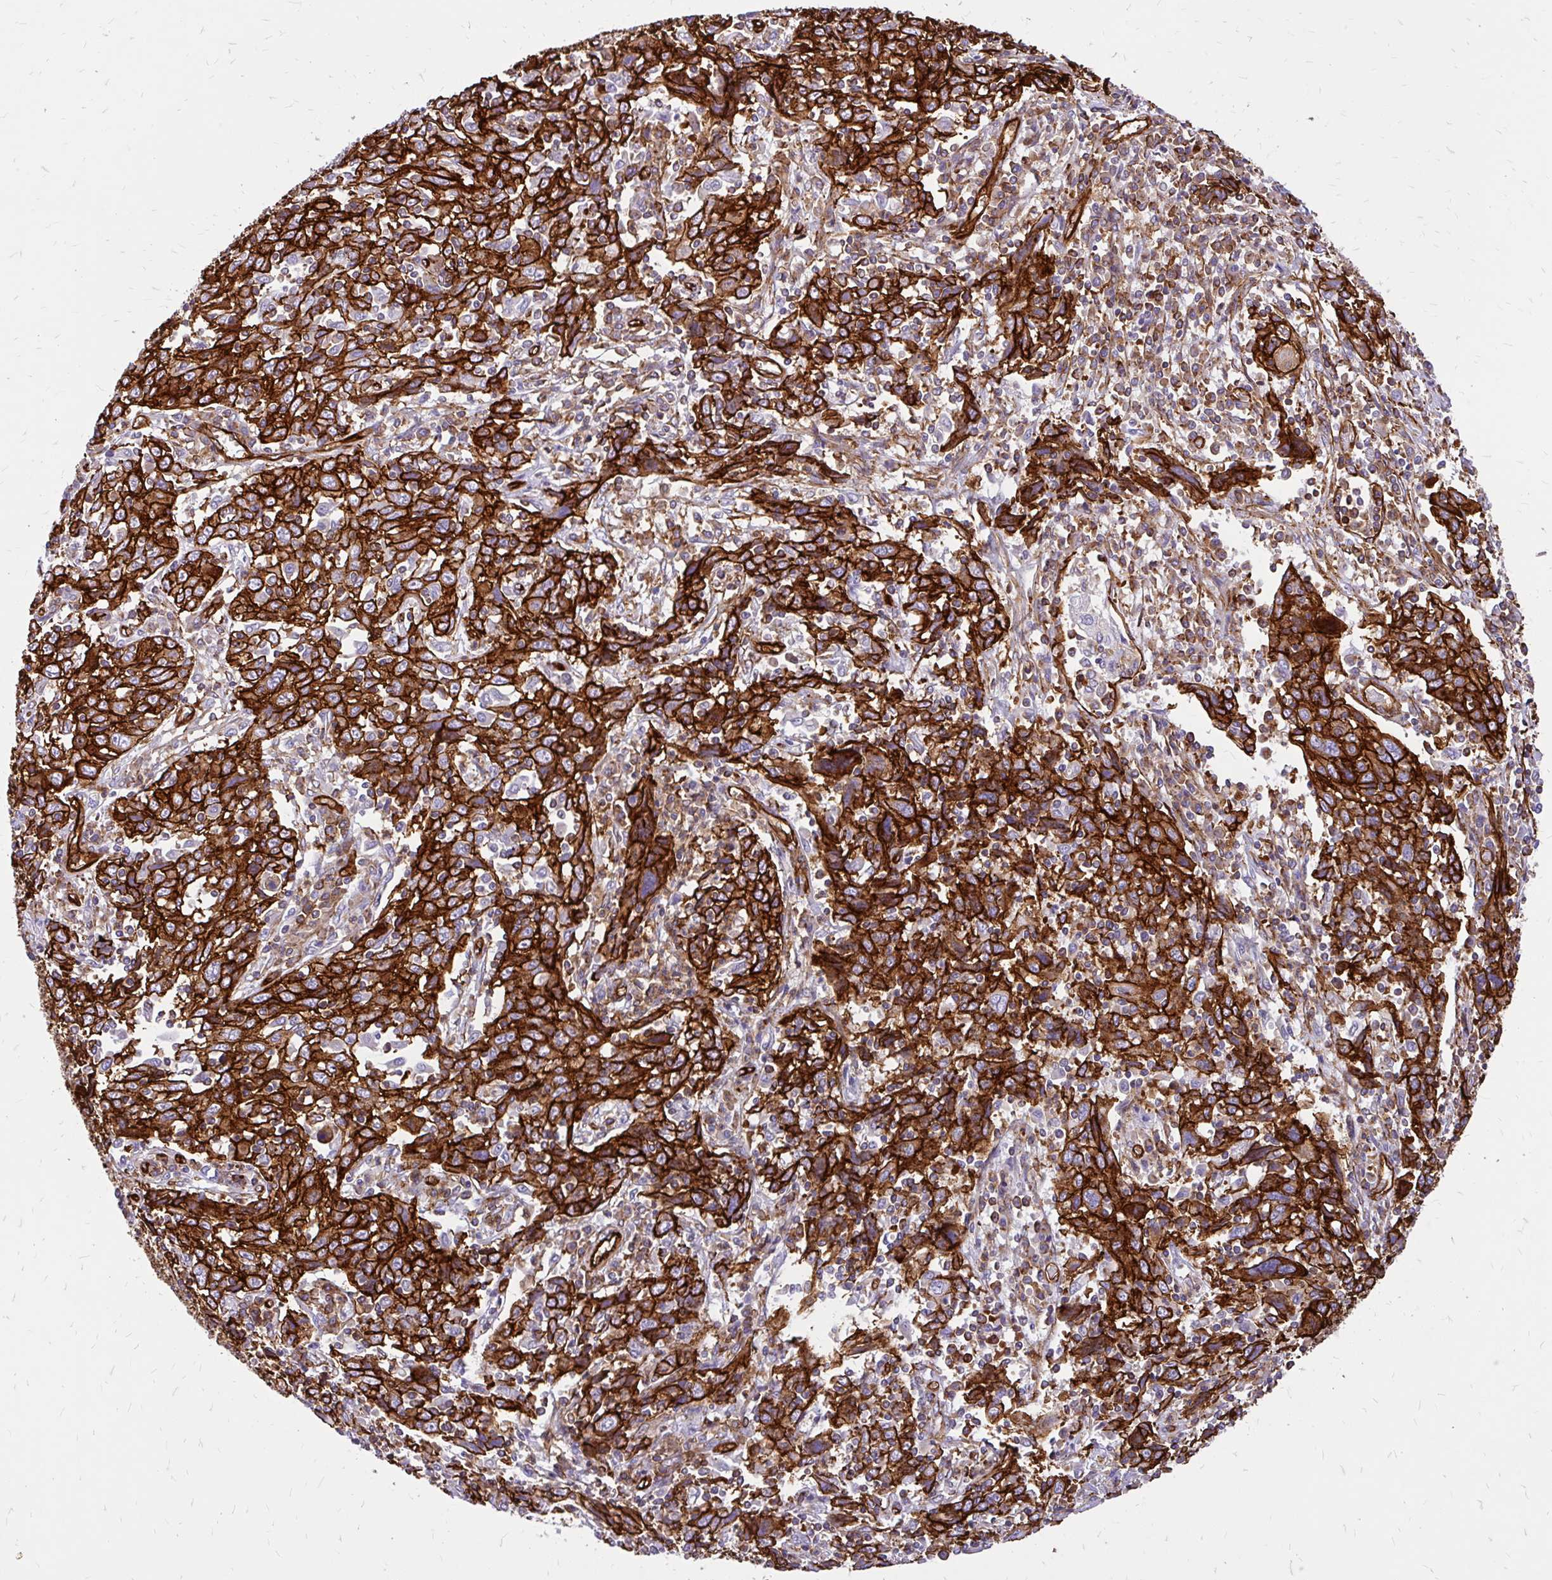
{"staining": {"intensity": "strong", "quantity": ">75%", "location": "cytoplasmic/membranous"}, "tissue": "cervical cancer", "cell_type": "Tumor cells", "image_type": "cancer", "snomed": [{"axis": "morphology", "description": "Squamous cell carcinoma, NOS"}, {"axis": "topography", "description": "Cervix"}], "caption": "Protein staining of cervical cancer (squamous cell carcinoma) tissue exhibits strong cytoplasmic/membranous expression in approximately >75% of tumor cells. (DAB IHC, brown staining for protein, blue staining for nuclei).", "gene": "MAP1LC3B", "patient": {"sex": "female", "age": 46}}